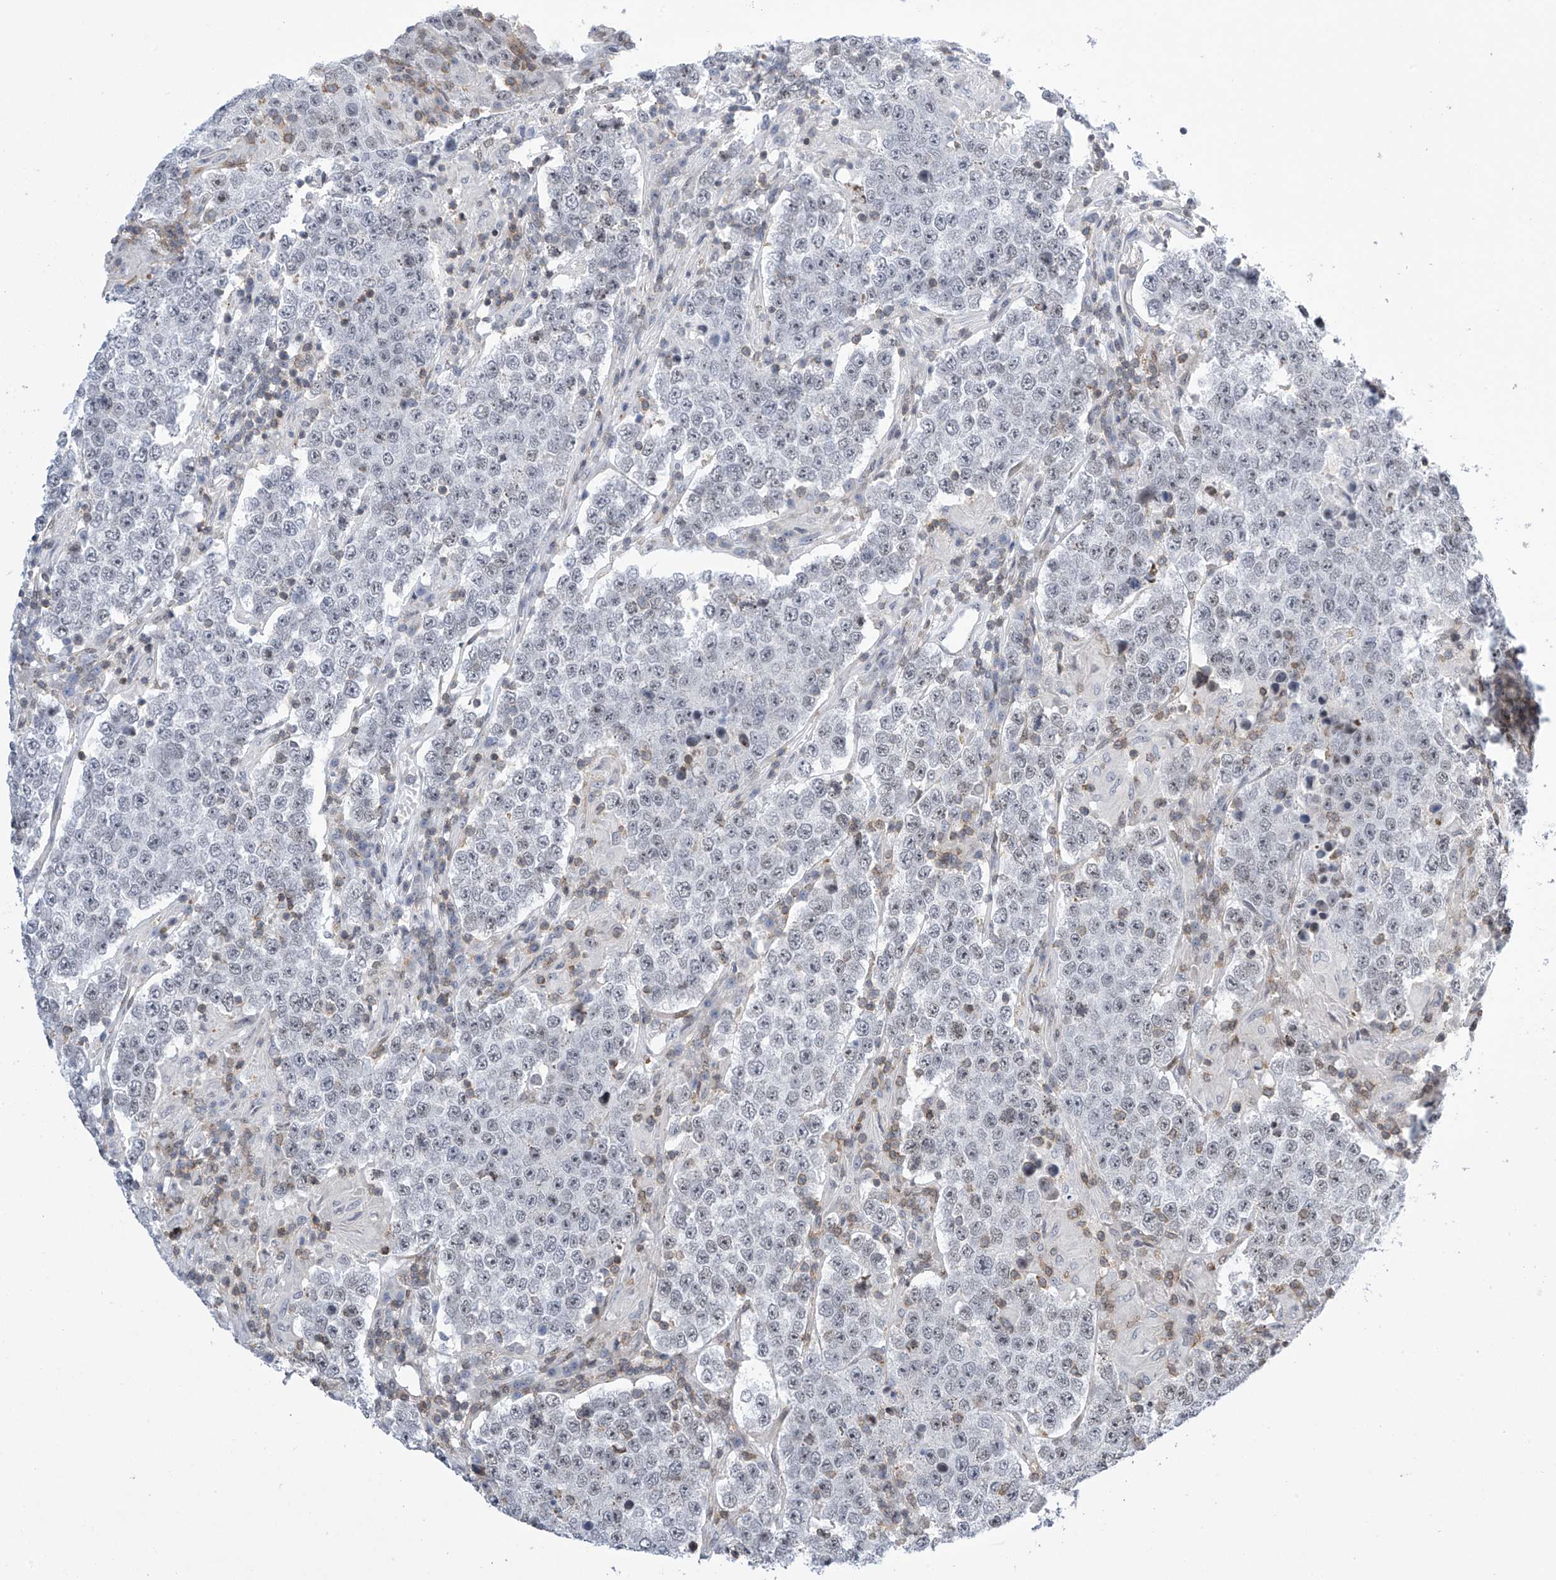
{"staining": {"intensity": "negative", "quantity": "none", "location": "none"}, "tissue": "testis cancer", "cell_type": "Tumor cells", "image_type": "cancer", "snomed": [{"axis": "morphology", "description": "Normal tissue, NOS"}, {"axis": "morphology", "description": "Urothelial carcinoma, High grade"}, {"axis": "morphology", "description": "Seminoma, NOS"}, {"axis": "morphology", "description": "Carcinoma, Embryonal, NOS"}, {"axis": "topography", "description": "Urinary bladder"}, {"axis": "topography", "description": "Testis"}], "caption": "Photomicrograph shows no significant protein staining in tumor cells of testis cancer.", "gene": "MSL3", "patient": {"sex": "male", "age": 41}}